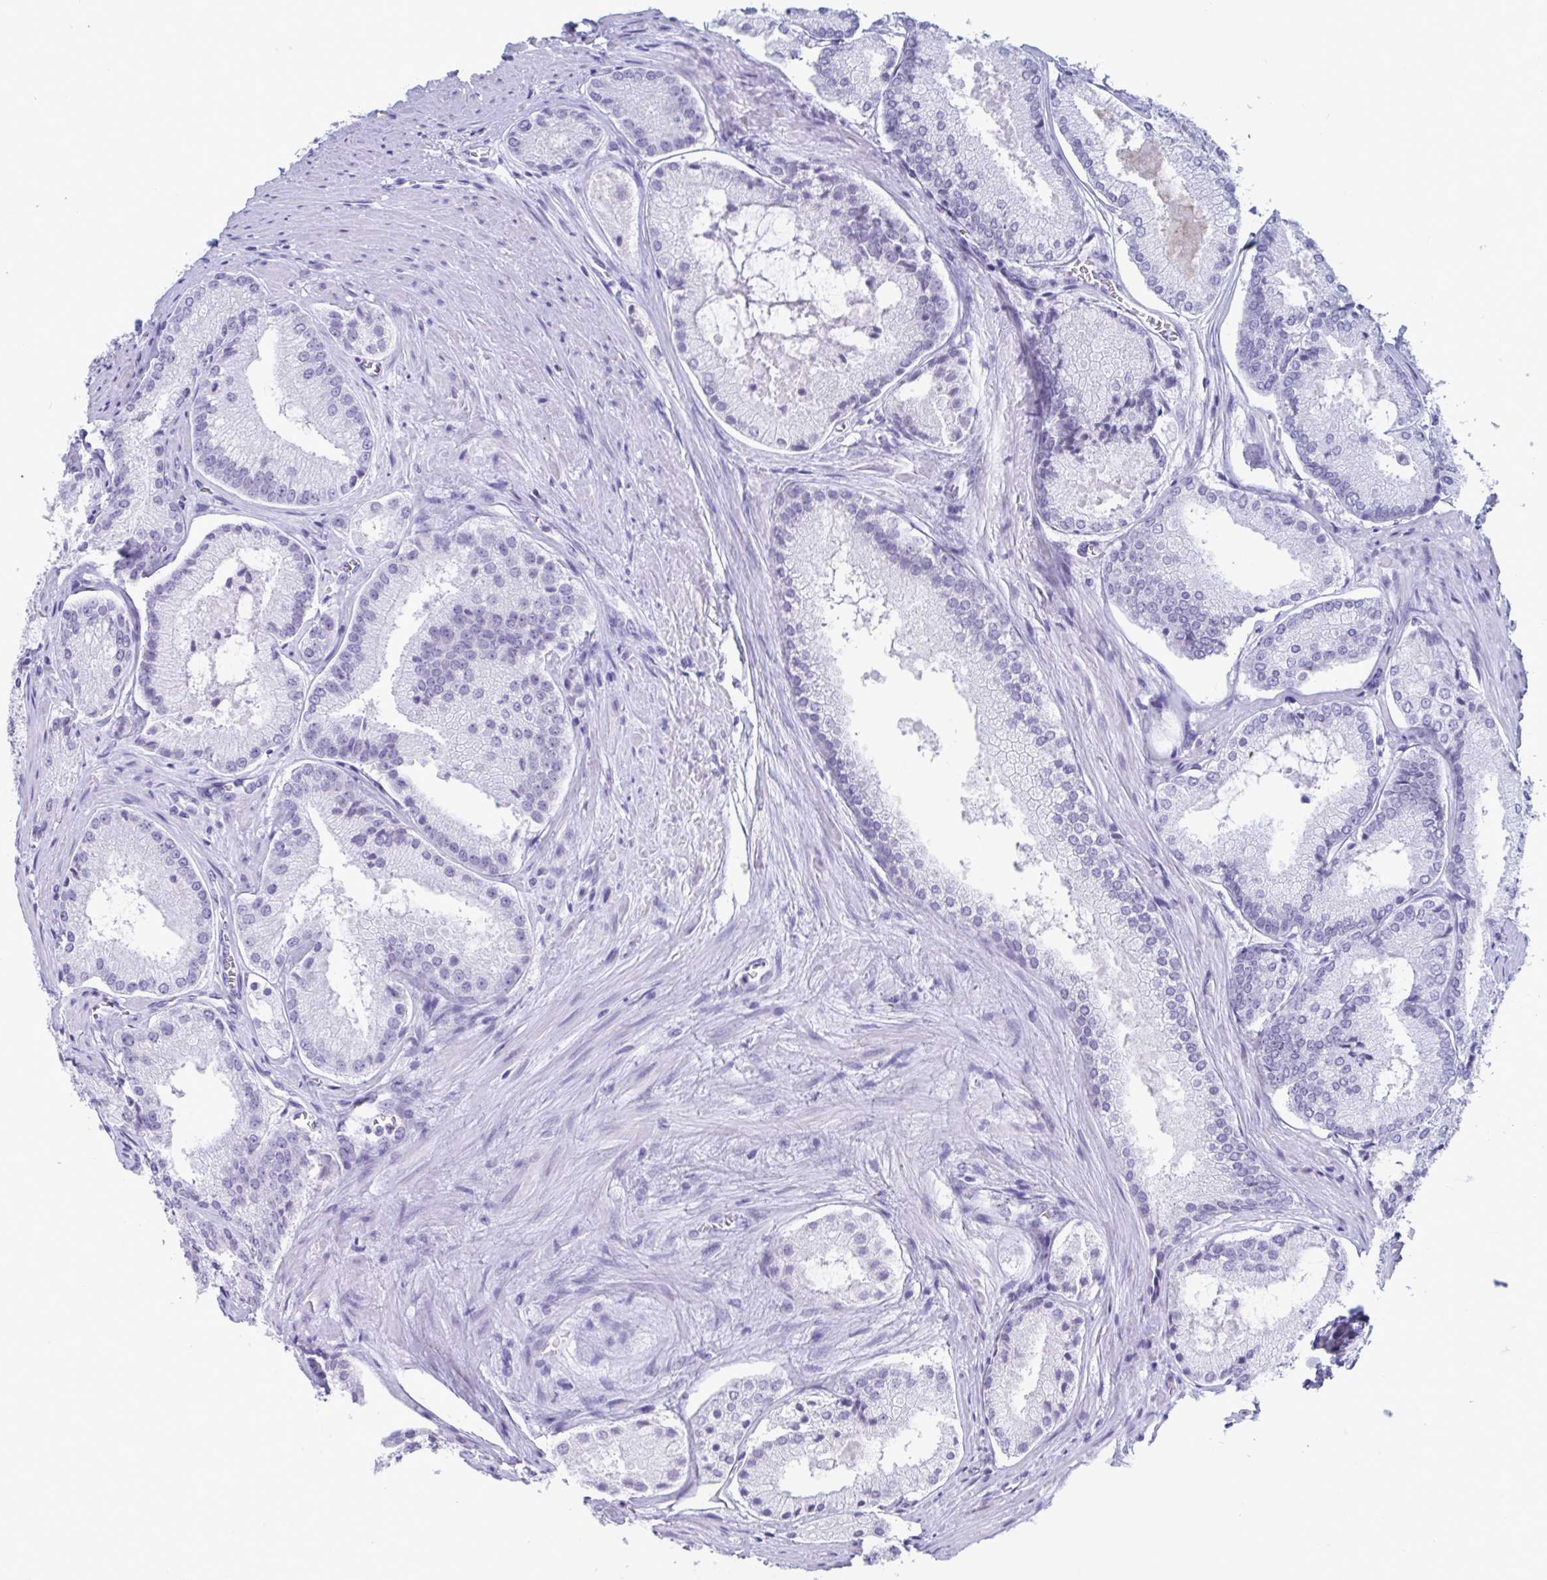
{"staining": {"intensity": "negative", "quantity": "none", "location": "none"}, "tissue": "prostate cancer", "cell_type": "Tumor cells", "image_type": "cancer", "snomed": [{"axis": "morphology", "description": "Adenocarcinoma, High grade"}, {"axis": "topography", "description": "Prostate"}], "caption": "Human prostate cancer stained for a protein using IHC displays no expression in tumor cells.", "gene": "CDX4", "patient": {"sex": "male", "age": 73}}